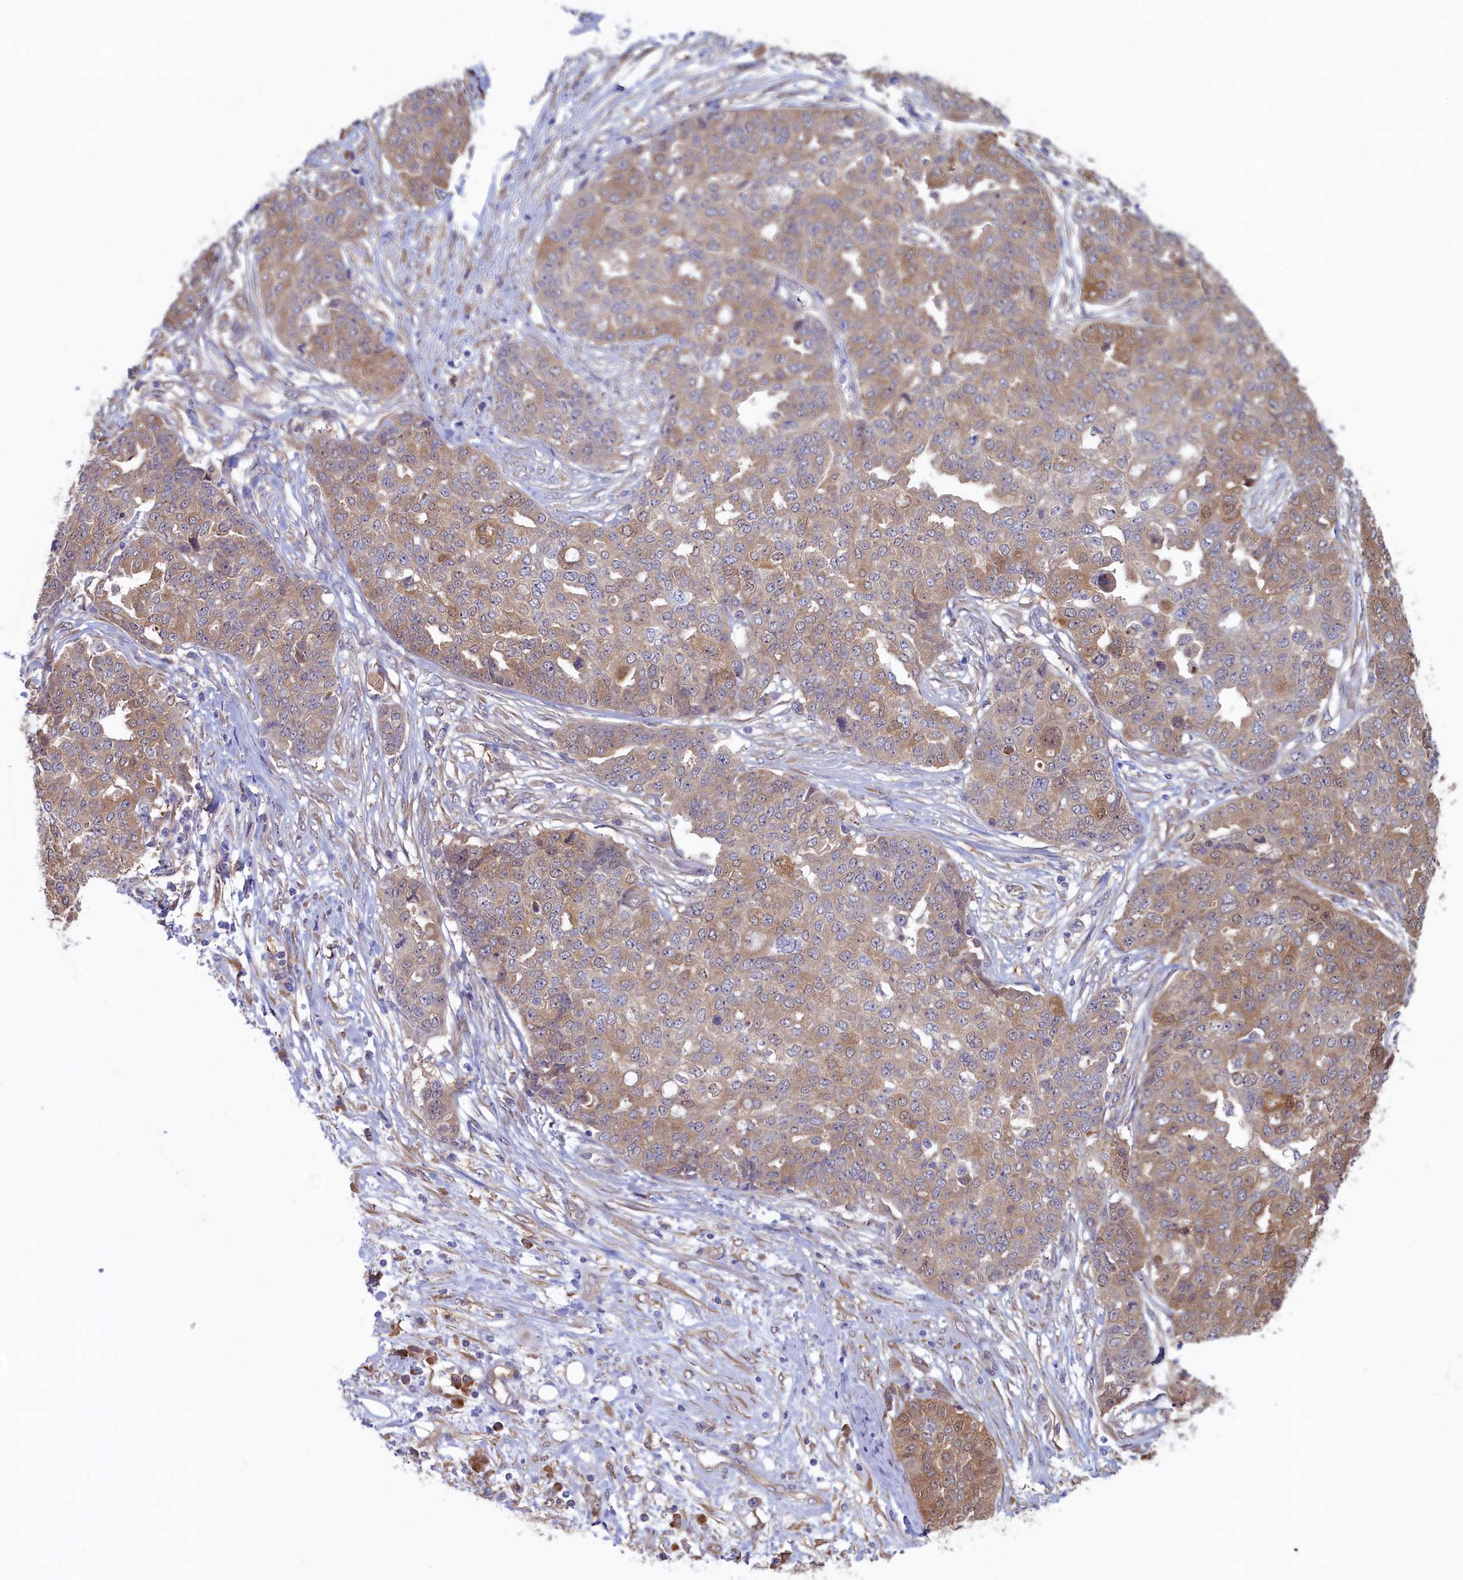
{"staining": {"intensity": "weak", "quantity": ">75%", "location": "cytoplasmic/membranous"}, "tissue": "ovarian cancer", "cell_type": "Tumor cells", "image_type": "cancer", "snomed": [{"axis": "morphology", "description": "Cystadenocarcinoma, serous, NOS"}, {"axis": "topography", "description": "Soft tissue"}, {"axis": "topography", "description": "Ovary"}], "caption": "Protein expression analysis of serous cystadenocarcinoma (ovarian) shows weak cytoplasmic/membranous staining in approximately >75% of tumor cells.", "gene": "SYNDIG1L", "patient": {"sex": "female", "age": 57}}